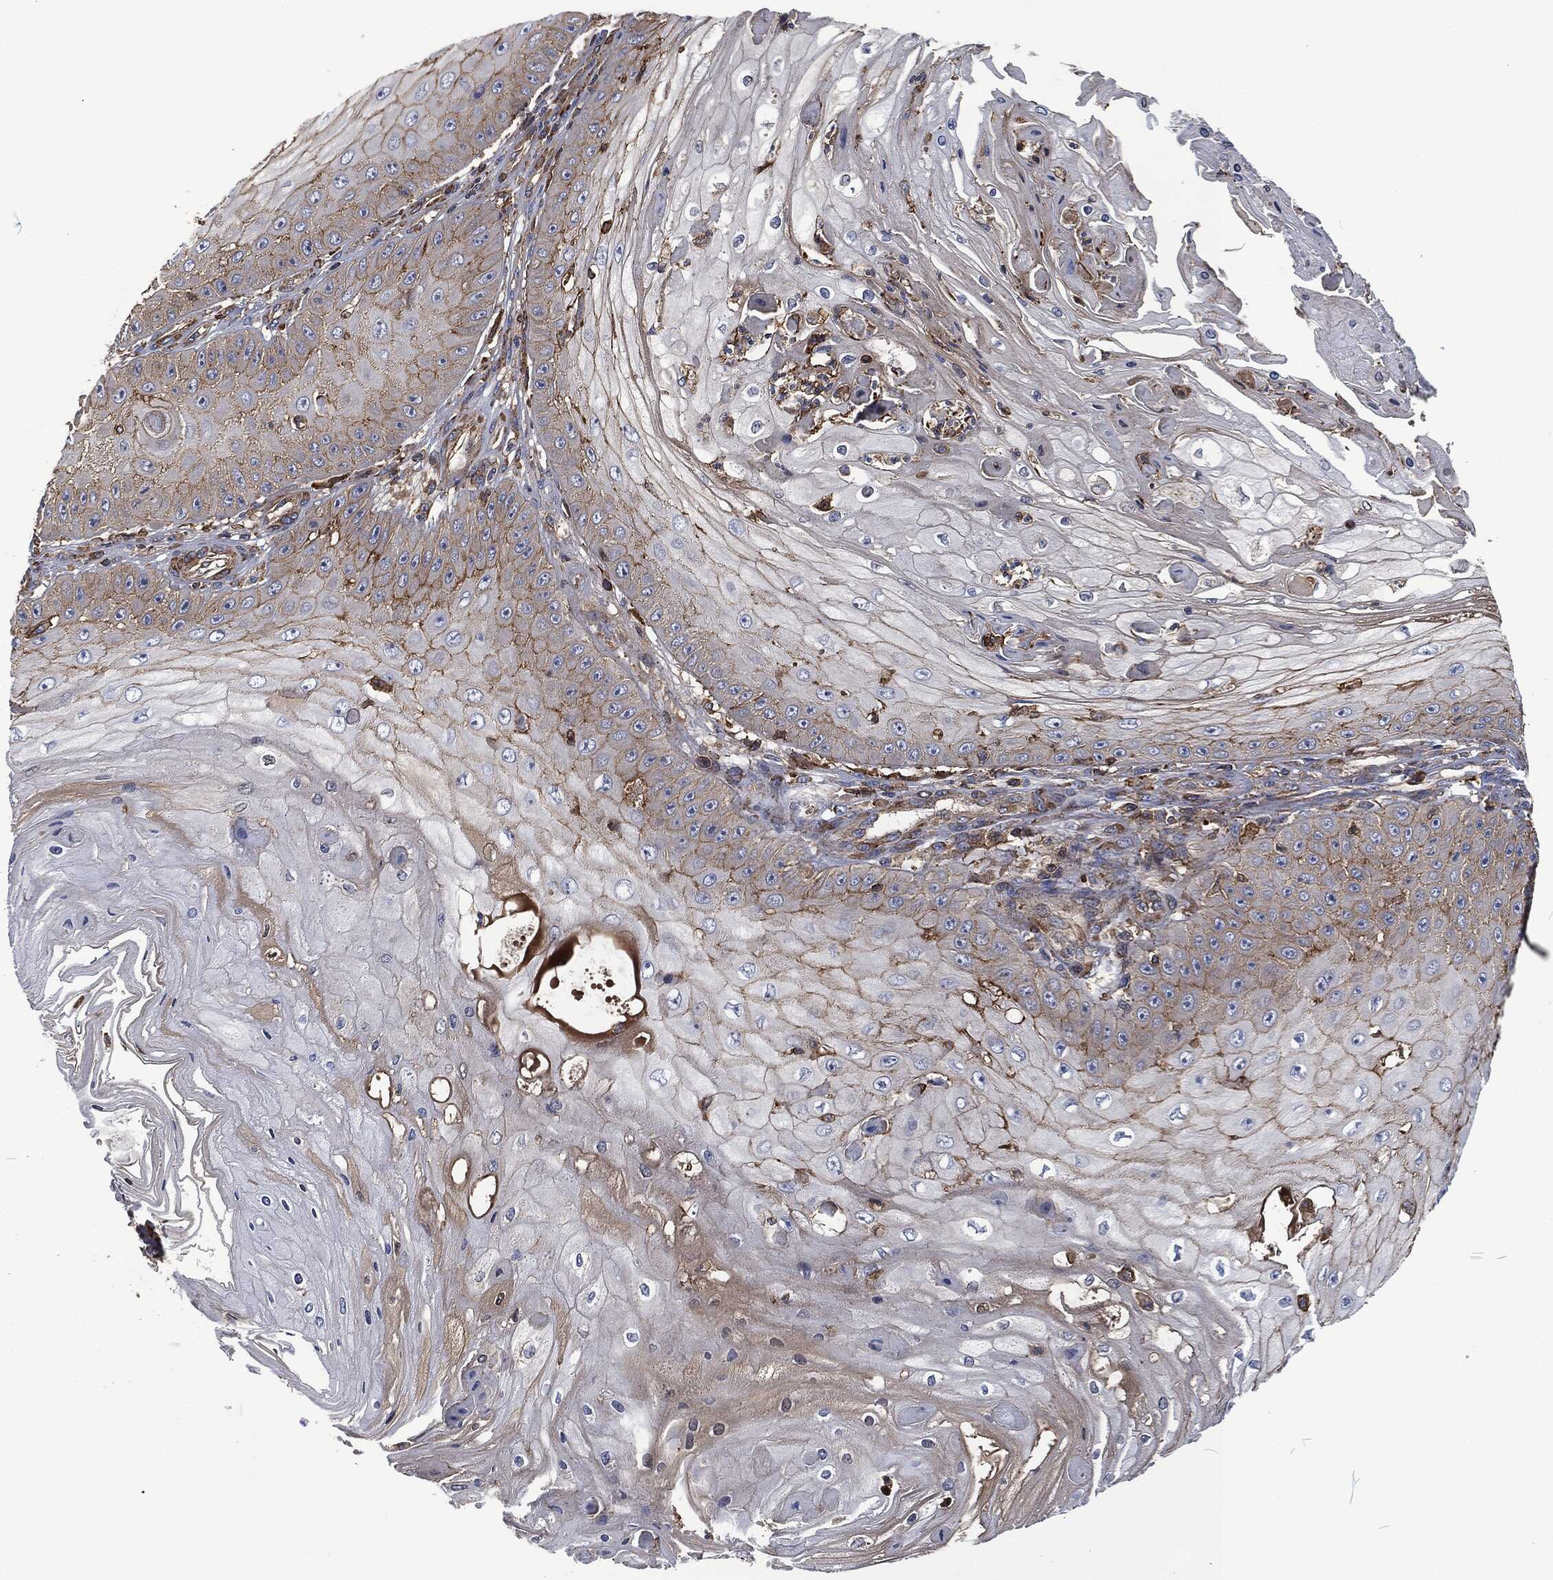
{"staining": {"intensity": "moderate", "quantity": "<25%", "location": "cytoplasmic/membranous"}, "tissue": "skin cancer", "cell_type": "Tumor cells", "image_type": "cancer", "snomed": [{"axis": "morphology", "description": "Inflammation, NOS"}, {"axis": "morphology", "description": "Squamous cell carcinoma, NOS"}, {"axis": "topography", "description": "Skin"}], "caption": "Moderate cytoplasmic/membranous positivity is appreciated in about <25% of tumor cells in squamous cell carcinoma (skin).", "gene": "LGALS9", "patient": {"sex": "male", "age": 70}}